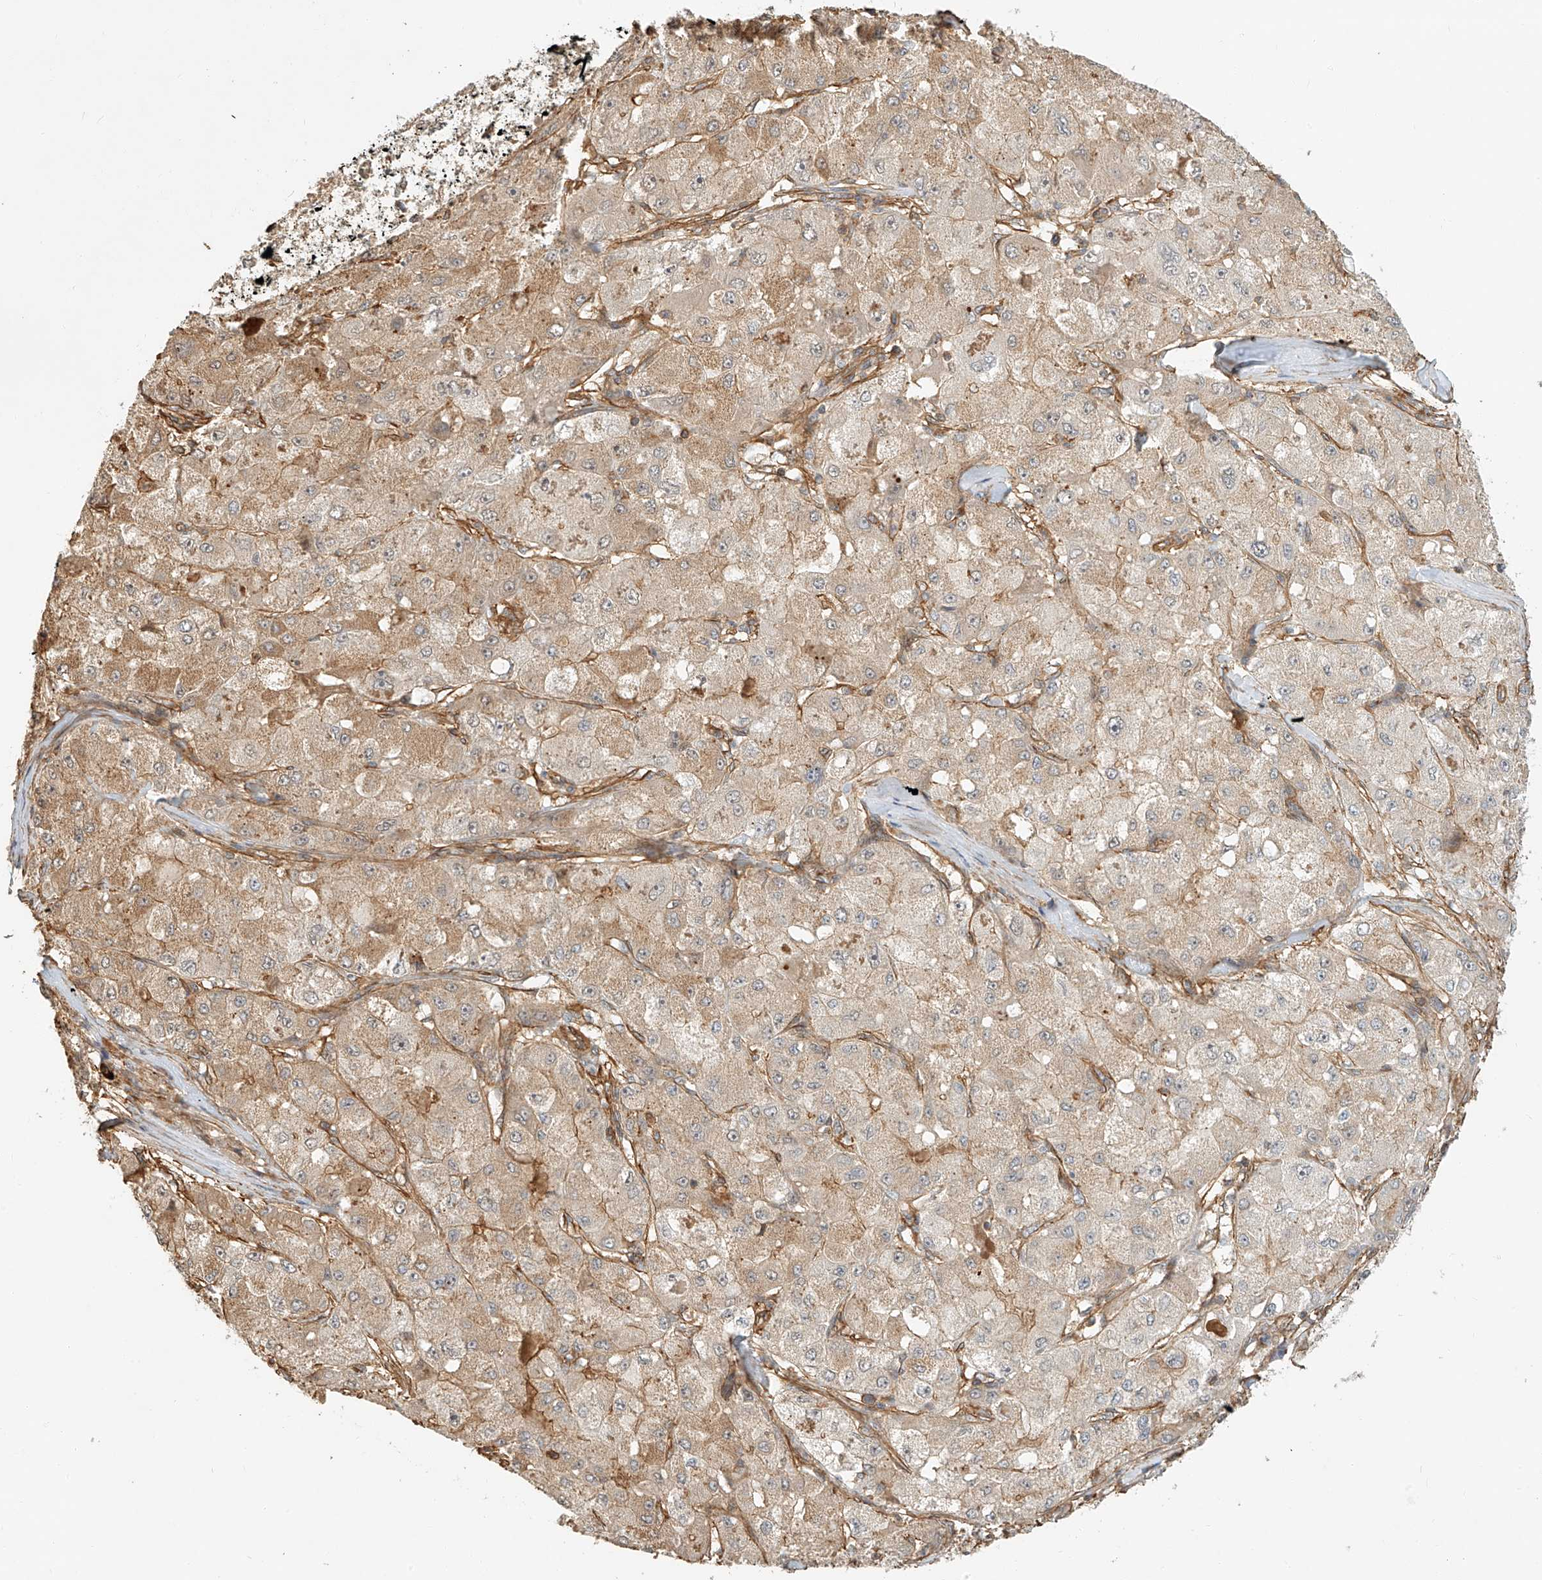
{"staining": {"intensity": "weak", "quantity": "25%-75%", "location": "cytoplasmic/membranous"}, "tissue": "liver cancer", "cell_type": "Tumor cells", "image_type": "cancer", "snomed": [{"axis": "morphology", "description": "Carcinoma, Hepatocellular, NOS"}, {"axis": "topography", "description": "Liver"}], "caption": "Brown immunohistochemical staining in human liver cancer (hepatocellular carcinoma) displays weak cytoplasmic/membranous staining in approximately 25%-75% of tumor cells.", "gene": "CSMD3", "patient": {"sex": "male", "age": 80}}